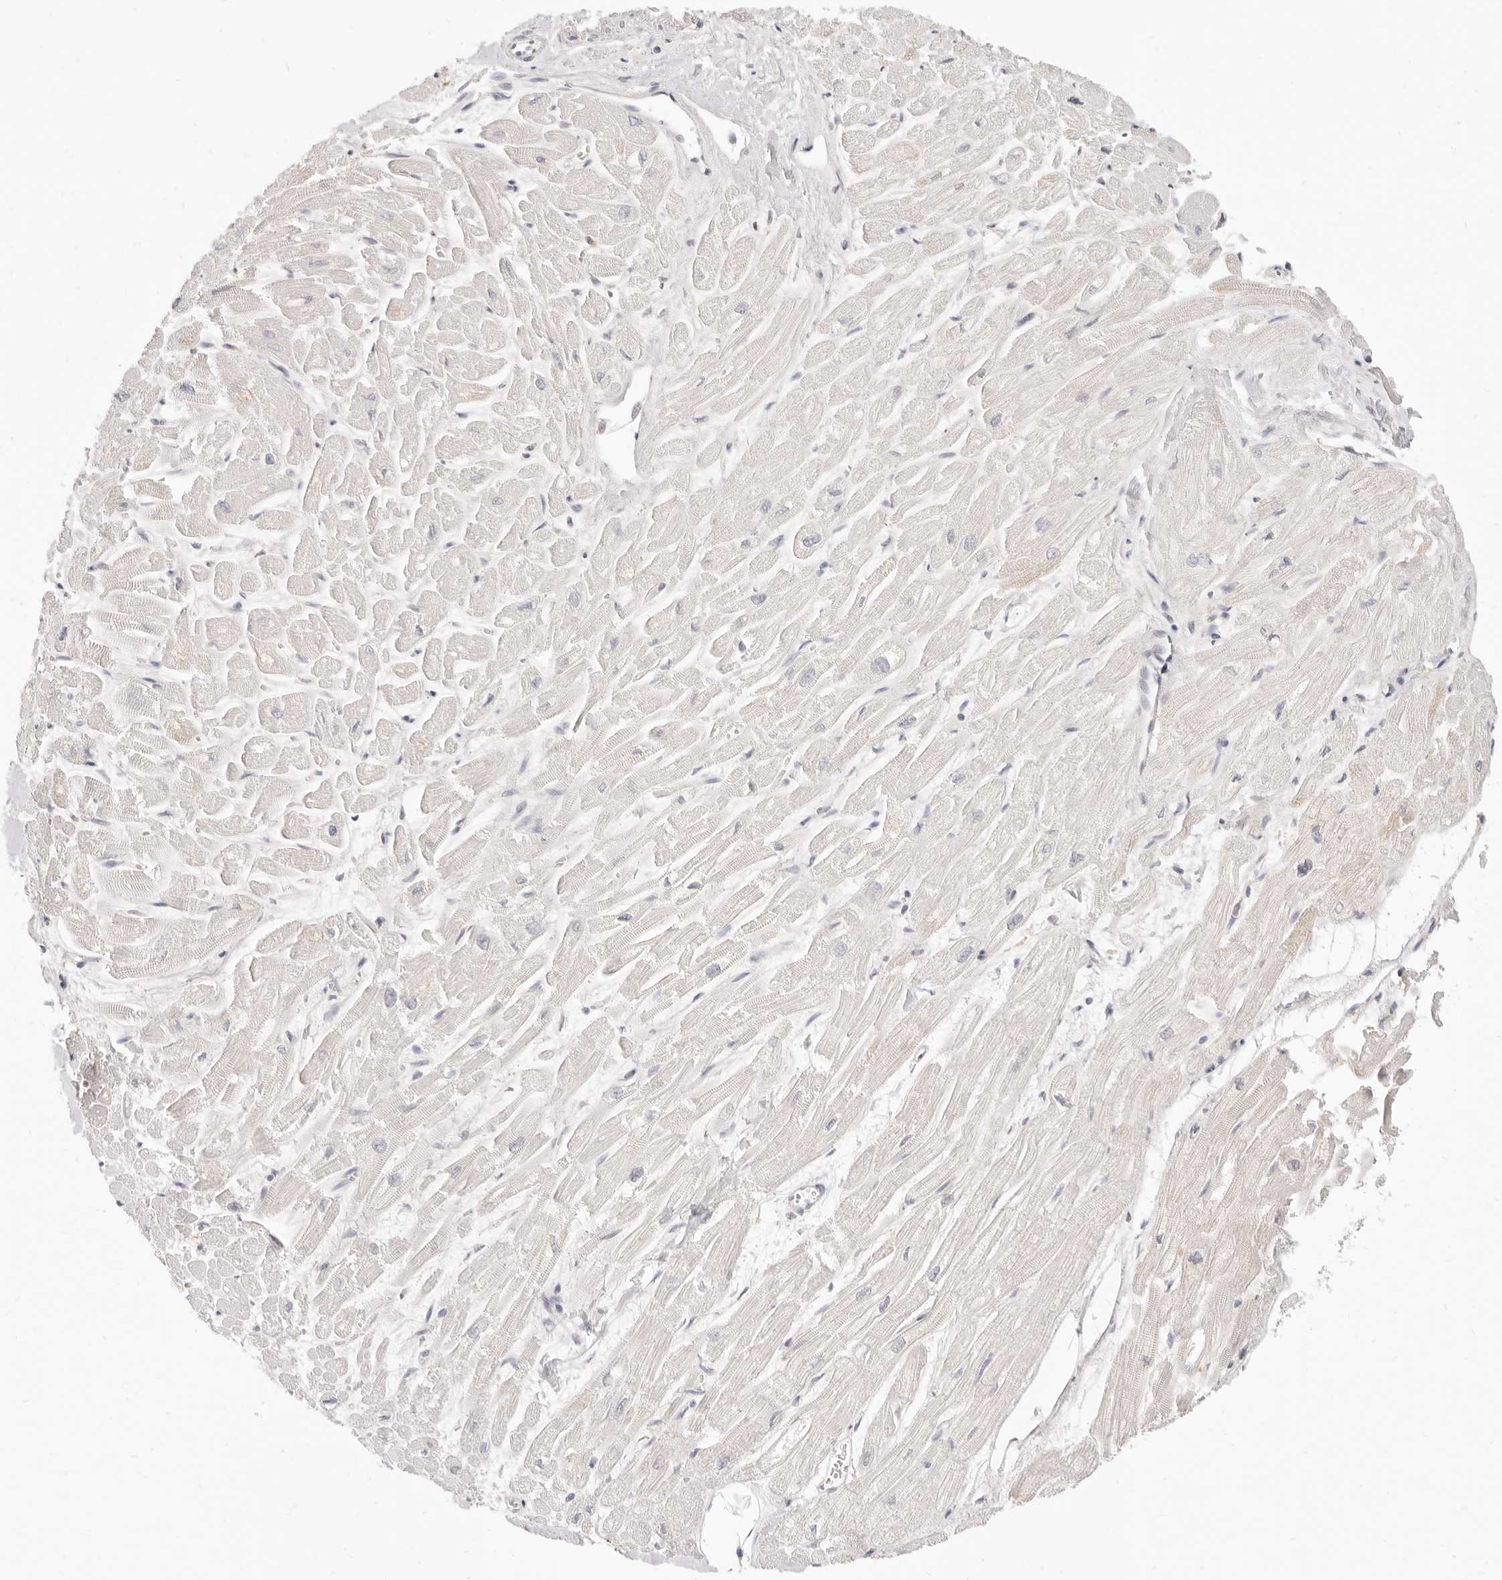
{"staining": {"intensity": "weak", "quantity": "<25%", "location": "cytoplasmic/membranous"}, "tissue": "heart muscle", "cell_type": "Cardiomyocytes", "image_type": "normal", "snomed": [{"axis": "morphology", "description": "Normal tissue, NOS"}, {"axis": "topography", "description": "Heart"}], "caption": "DAB immunohistochemical staining of normal human heart muscle reveals no significant expression in cardiomyocytes.", "gene": "LTB4R2", "patient": {"sex": "male", "age": 54}}